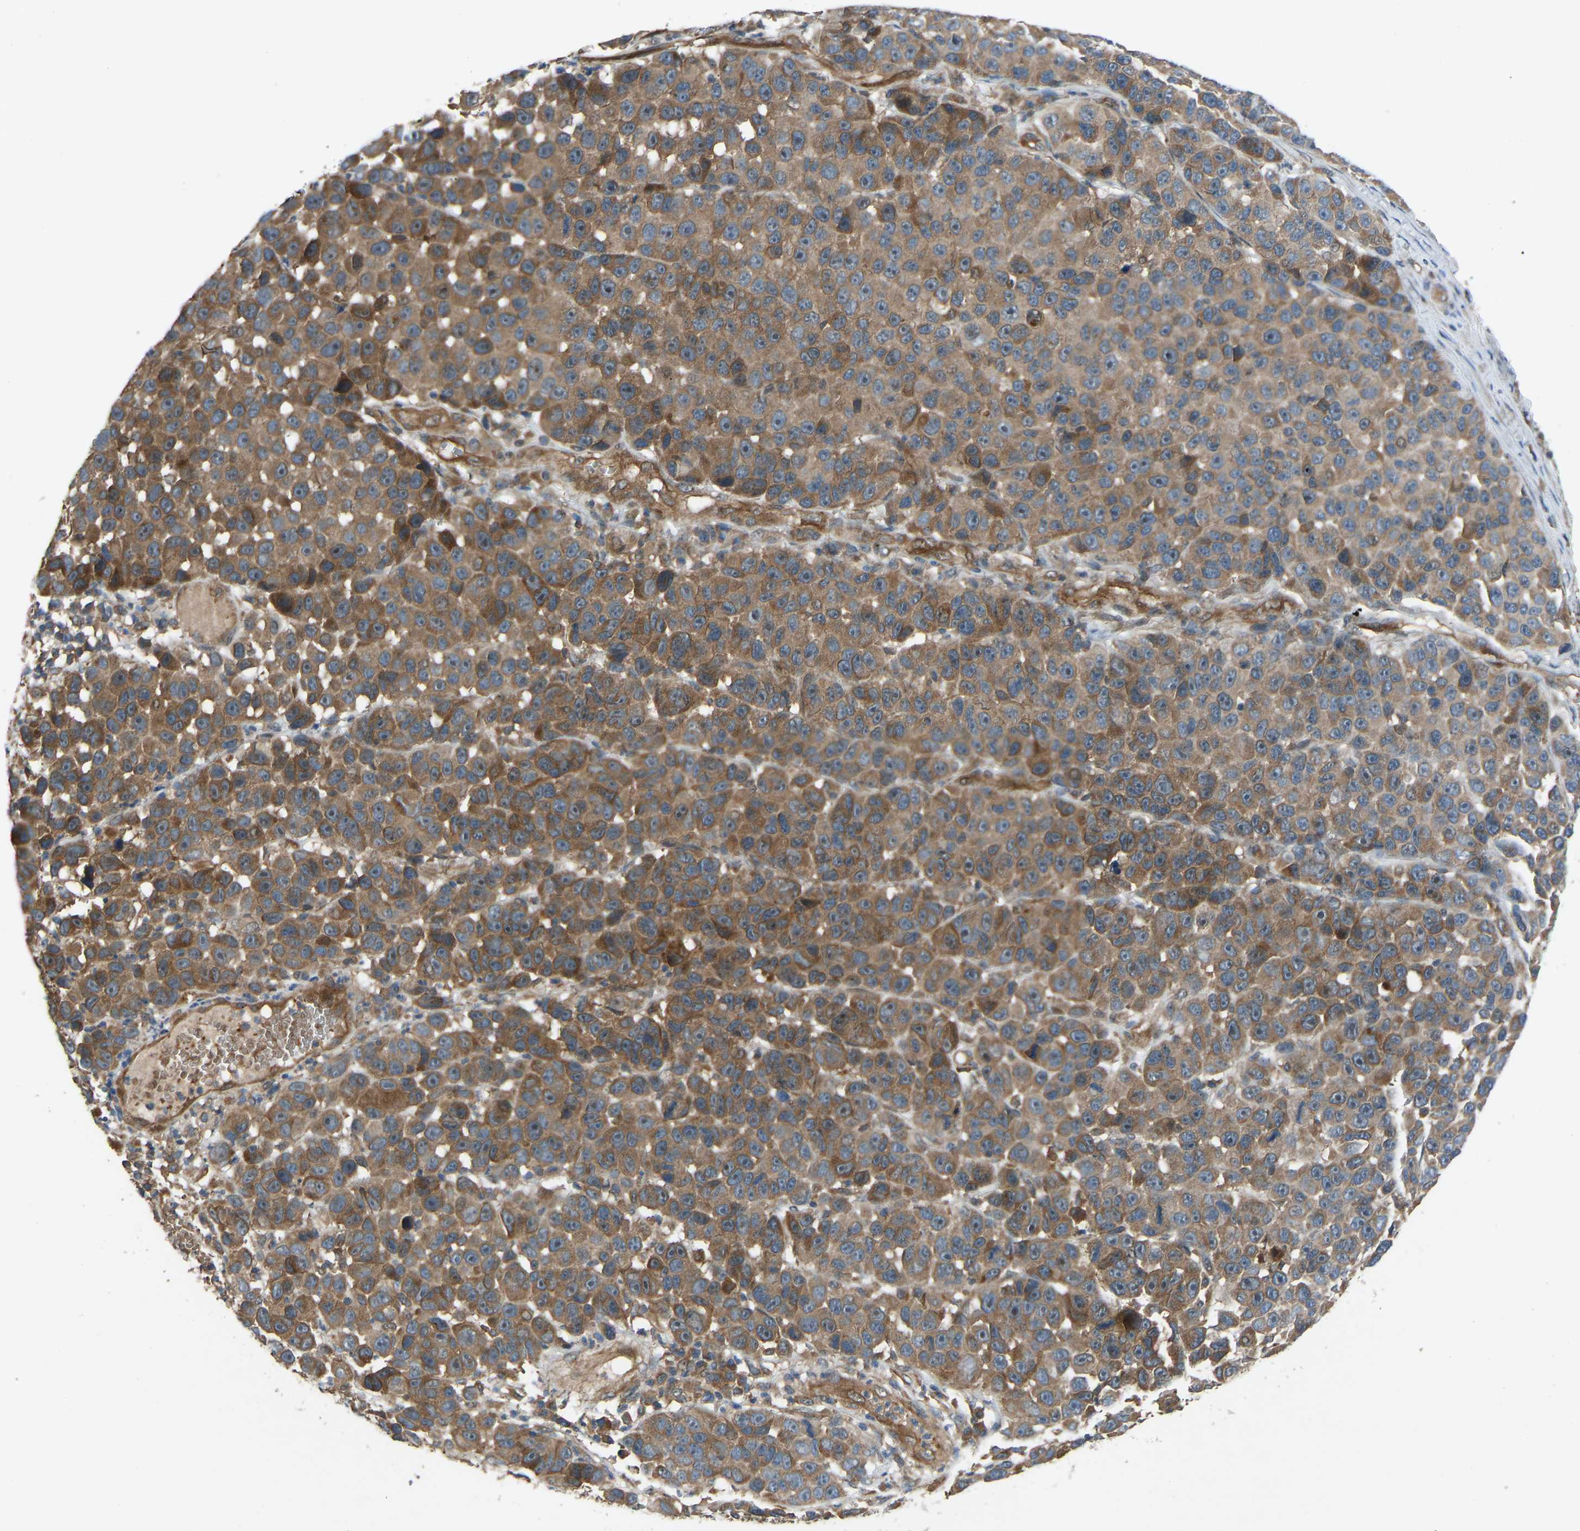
{"staining": {"intensity": "moderate", "quantity": ">75%", "location": "cytoplasmic/membranous"}, "tissue": "melanoma", "cell_type": "Tumor cells", "image_type": "cancer", "snomed": [{"axis": "morphology", "description": "Malignant melanoma, NOS"}, {"axis": "topography", "description": "Skin"}], "caption": "IHC histopathology image of malignant melanoma stained for a protein (brown), which displays medium levels of moderate cytoplasmic/membranous positivity in approximately >75% of tumor cells.", "gene": "GAS2L1", "patient": {"sex": "male", "age": 53}}